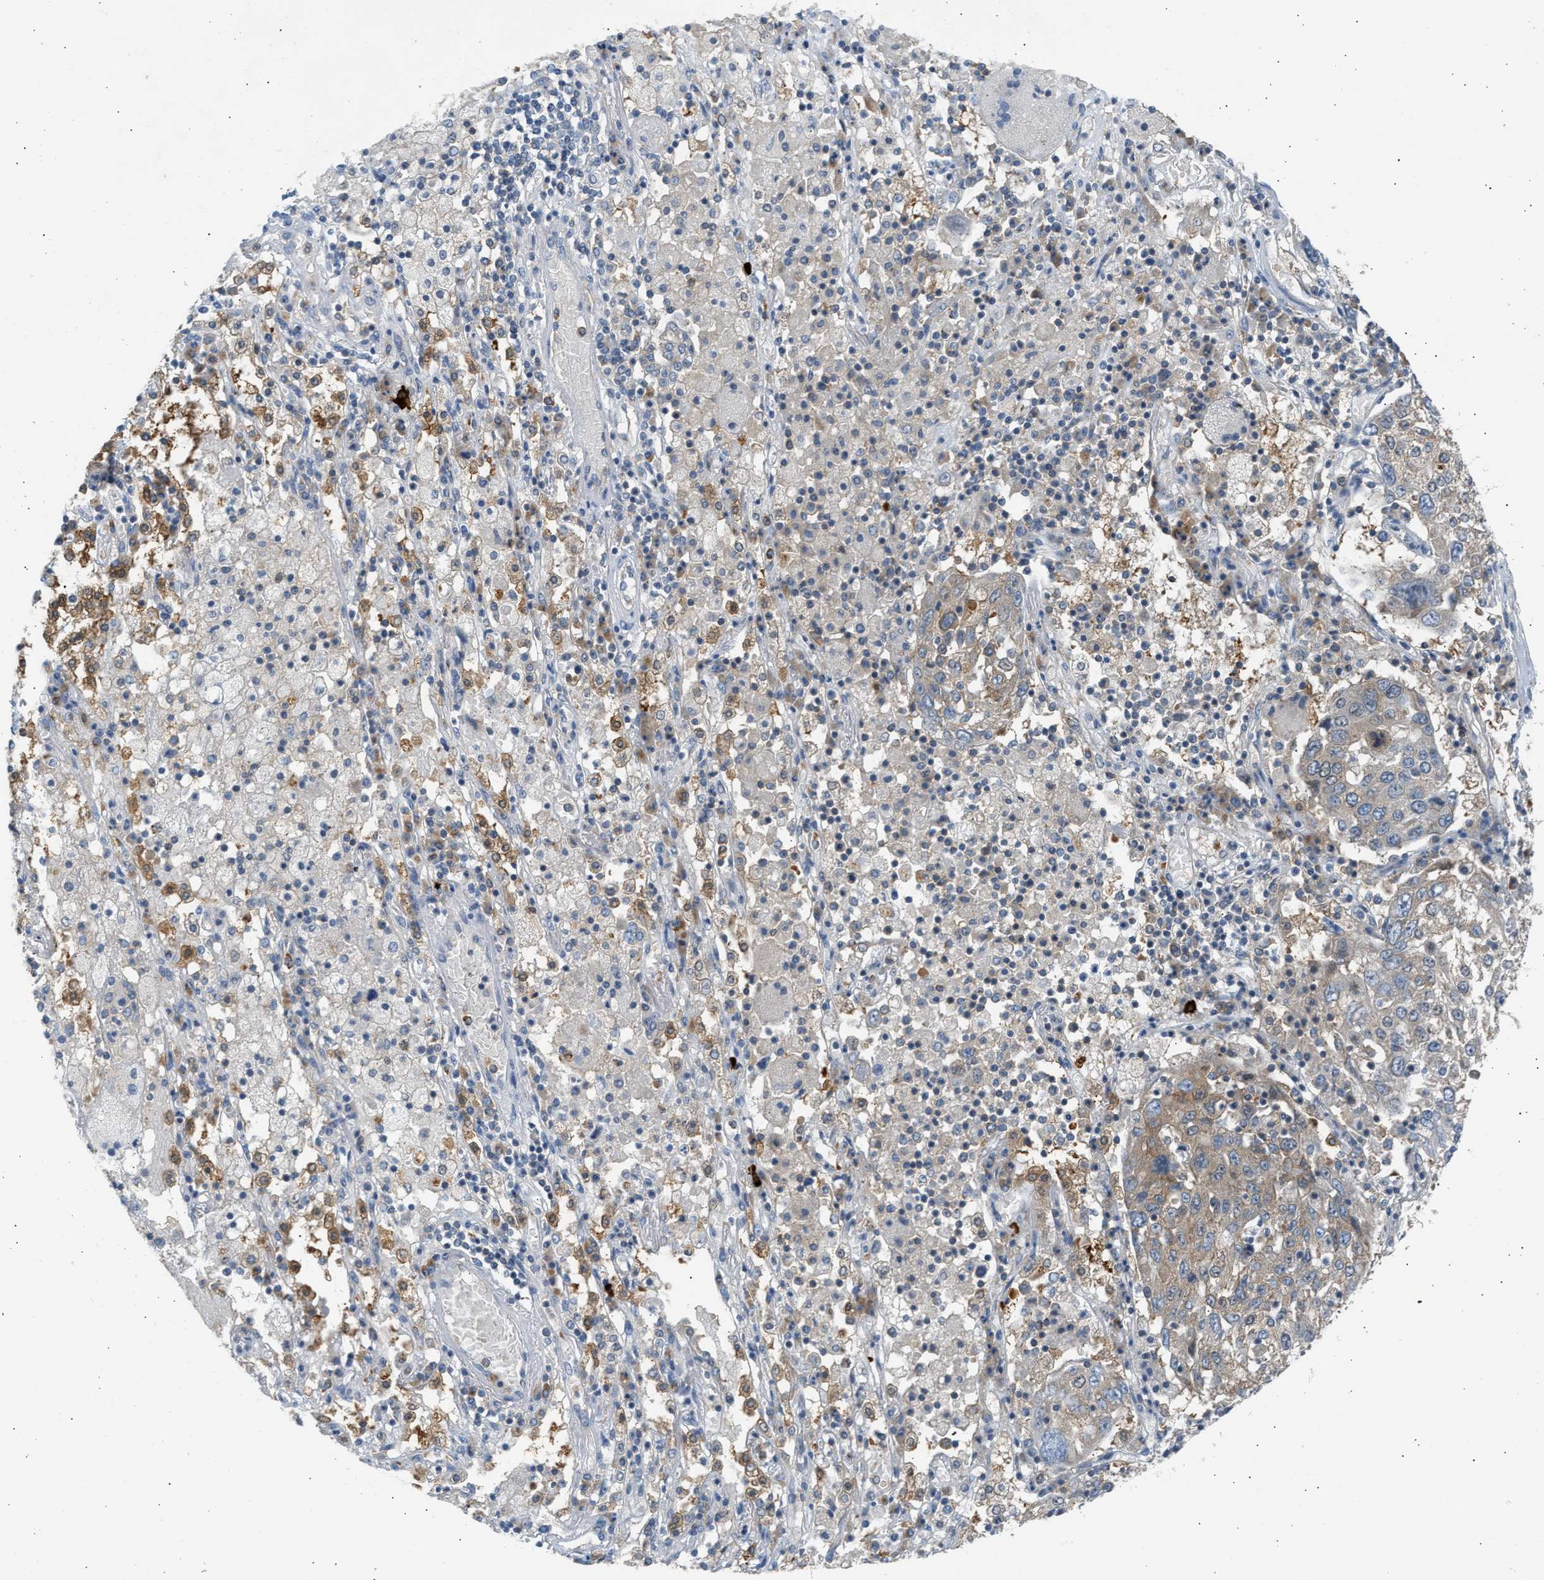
{"staining": {"intensity": "weak", "quantity": ">75%", "location": "cytoplasmic/membranous"}, "tissue": "lung cancer", "cell_type": "Tumor cells", "image_type": "cancer", "snomed": [{"axis": "morphology", "description": "Squamous cell carcinoma, NOS"}, {"axis": "topography", "description": "Lung"}], "caption": "Brown immunohistochemical staining in squamous cell carcinoma (lung) shows weak cytoplasmic/membranous positivity in about >75% of tumor cells. (DAB IHC with brightfield microscopy, high magnification).", "gene": "TRIM50", "patient": {"sex": "male", "age": 65}}